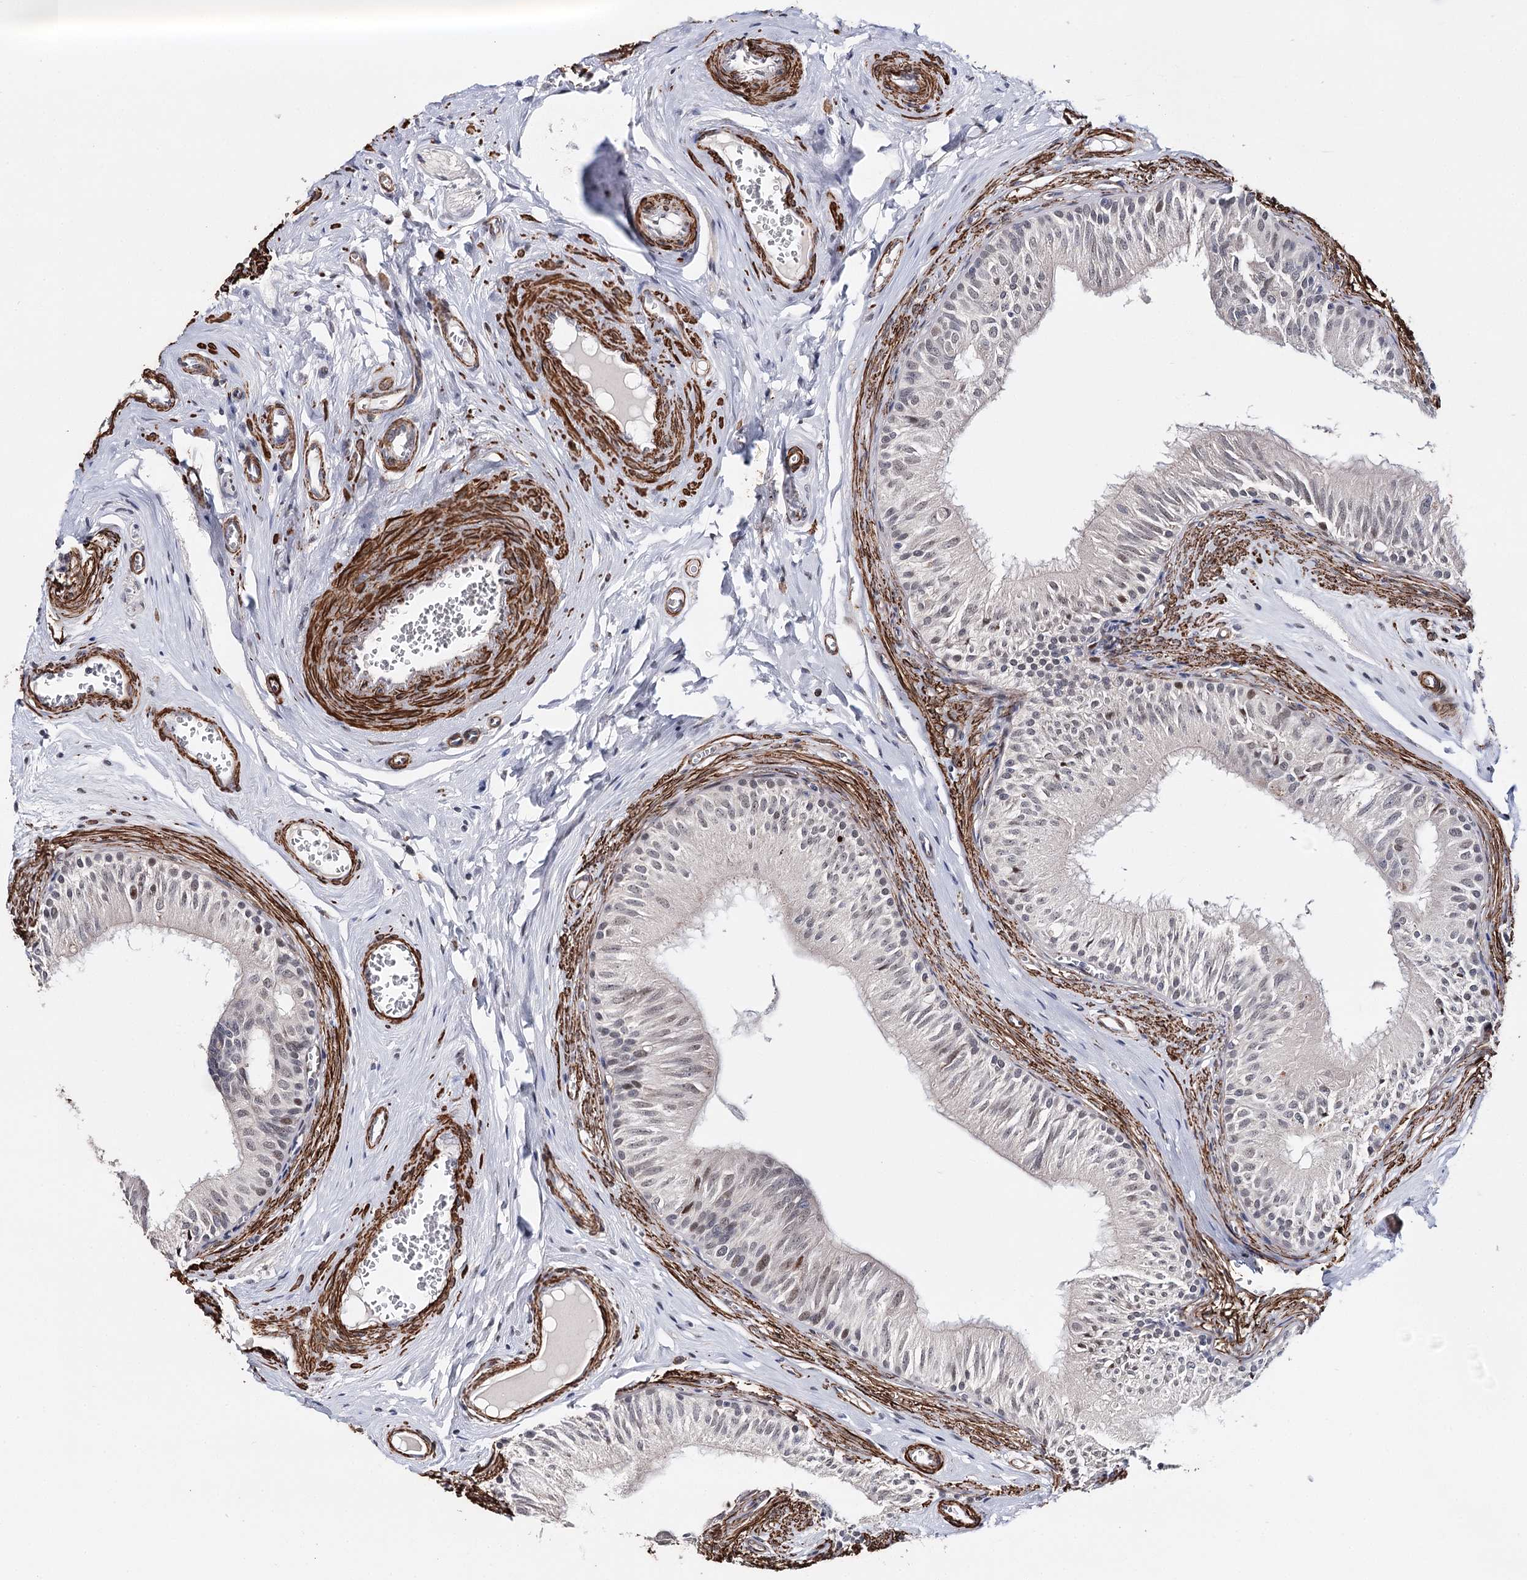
{"staining": {"intensity": "weak", "quantity": "25%-75%", "location": "cytoplasmic/membranous,nuclear"}, "tissue": "epididymis", "cell_type": "Glandular cells", "image_type": "normal", "snomed": [{"axis": "morphology", "description": "Normal tissue, NOS"}, {"axis": "topography", "description": "Epididymis"}], "caption": "The image demonstrates a brown stain indicating the presence of a protein in the cytoplasmic/membranous,nuclear of glandular cells in epididymis.", "gene": "CFAP46", "patient": {"sex": "male", "age": 46}}